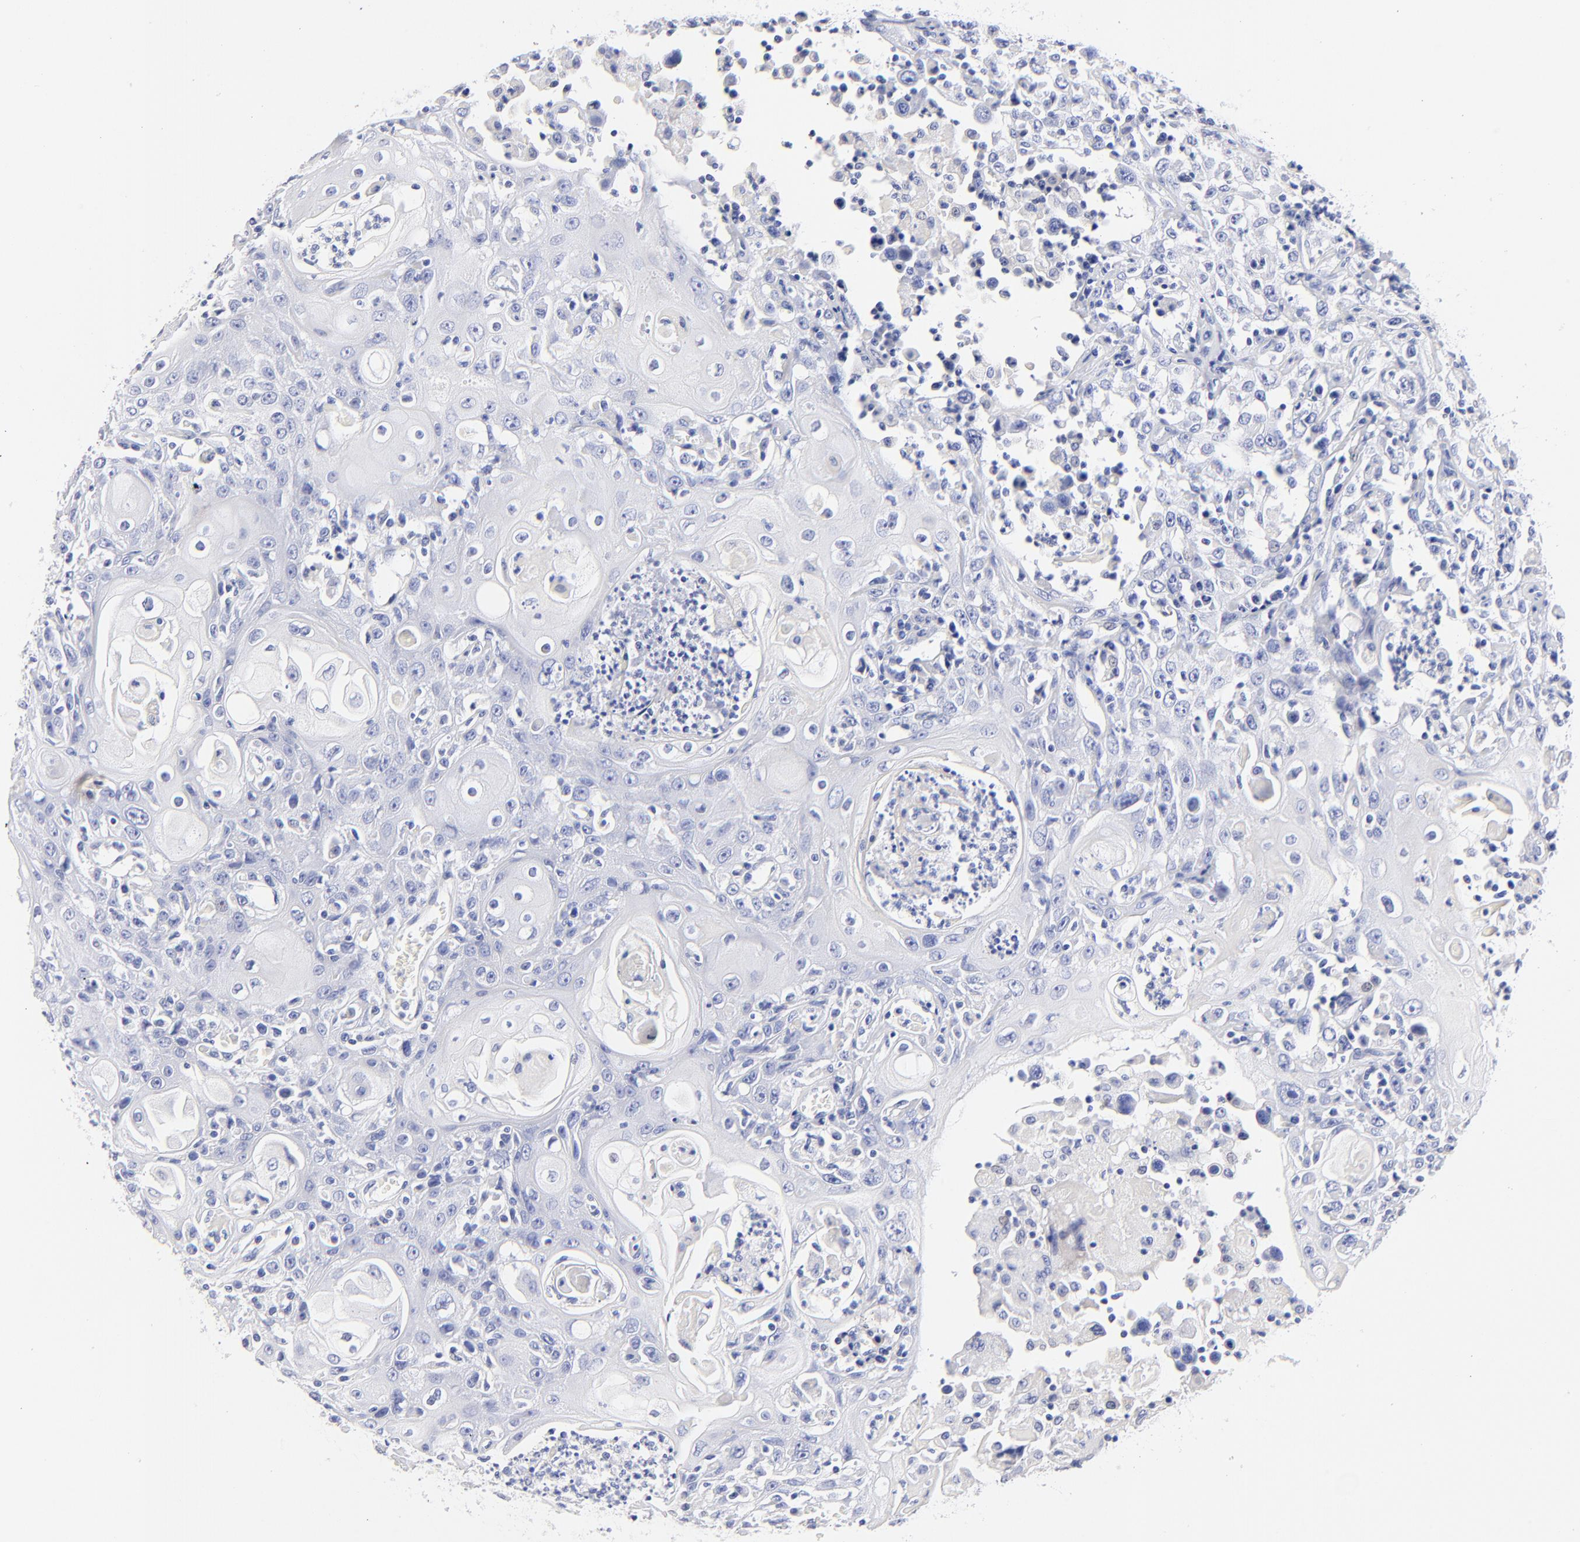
{"staining": {"intensity": "negative", "quantity": "none", "location": "none"}, "tissue": "head and neck cancer", "cell_type": "Tumor cells", "image_type": "cancer", "snomed": [{"axis": "morphology", "description": "Squamous cell carcinoma, NOS"}, {"axis": "topography", "description": "Oral tissue"}, {"axis": "topography", "description": "Head-Neck"}], "caption": "Immunohistochemistry (IHC) micrograph of neoplastic tissue: human head and neck cancer (squamous cell carcinoma) stained with DAB reveals no significant protein staining in tumor cells. (Stains: DAB (3,3'-diaminobenzidine) immunohistochemistry with hematoxylin counter stain, Microscopy: brightfield microscopy at high magnification).", "gene": "HORMAD2", "patient": {"sex": "female", "age": 76}}